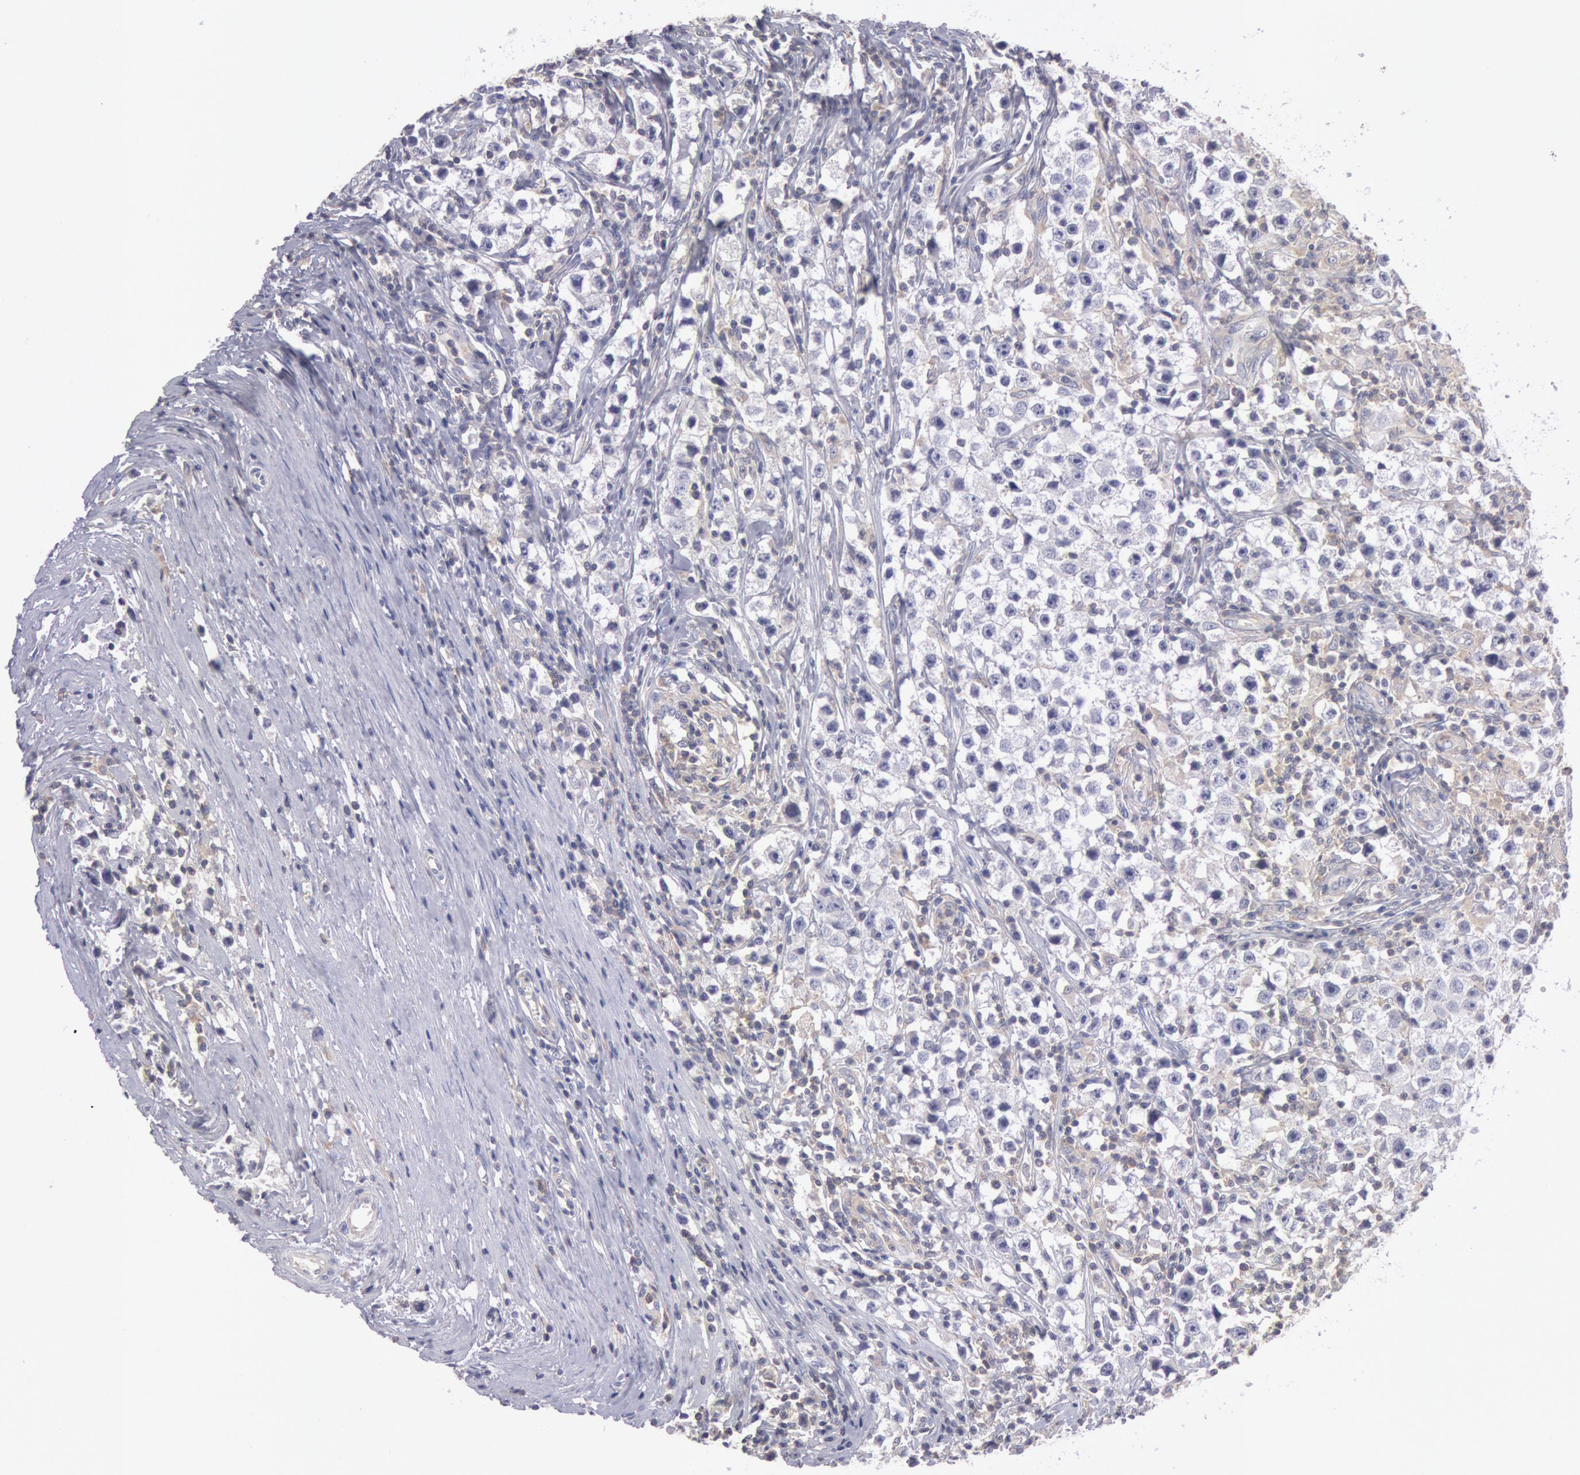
{"staining": {"intensity": "negative", "quantity": "none", "location": "none"}, "tissue": "testis cancer", "cell_type": "Tumor cells", "image_type": "cancer", "snomed": [{"axis": "morphology", "description": "Seminoma, NOS"}, {"axis": "topography", "description": "Testis"}], "caption": "A micrograph of human seminoma (testis) is negative for staining in tumor cells. (DAB immunohistochemistry (IHC) with hematoxylin counter stain).", "gene": "PIK3R1", "patient": {"sex": "male", "age": 35}}